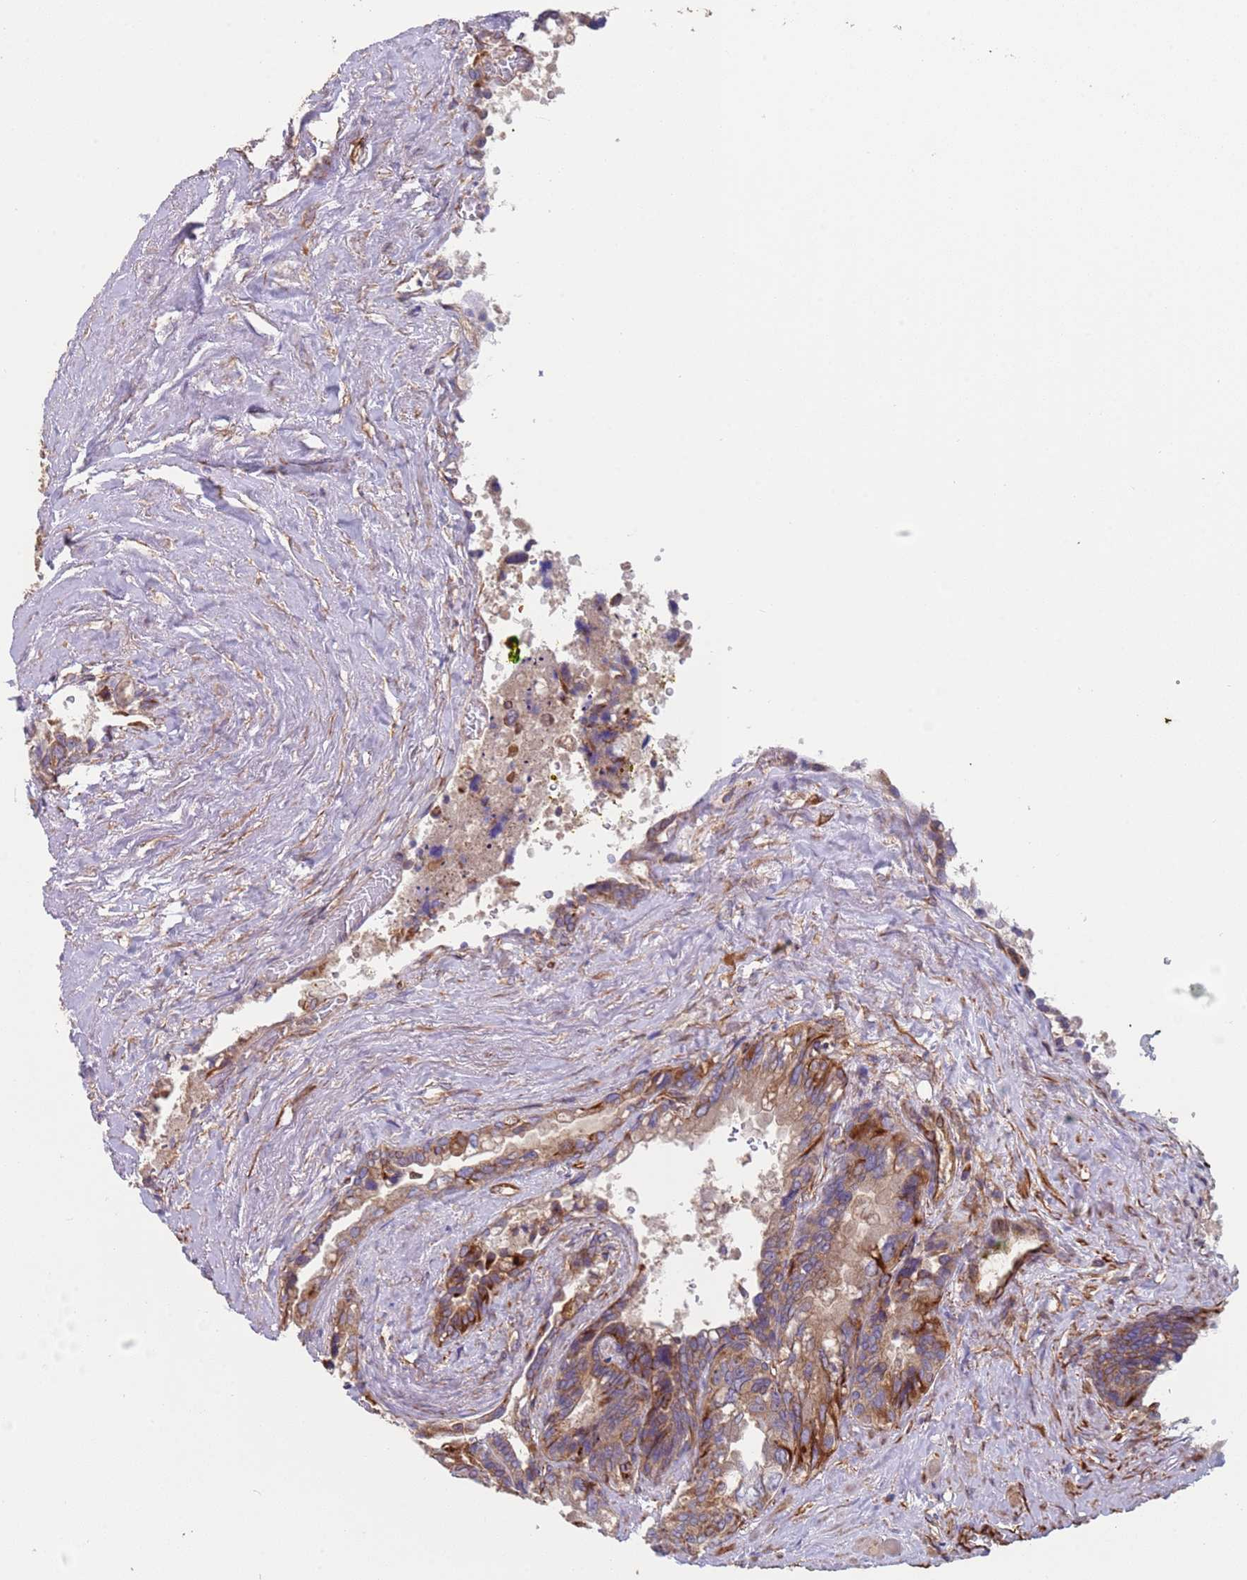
{"staining": {"intensity": "moderate", "quantity": ">75%", "location": "cytoplasmic/membranous"}, "tissue": "seminal vesicle", "cell_type": "Glandular cells", "image_type": "normal", "snomed": [{"axis": "morphology", "description": "Normal tissue, NOS"}, {"axis": "topography", "description": "Seminal veicle"}, {"axis": "topography", "description": "Peripheral nerve tissue"}], "caption": "Glandular cells show medium levels of moderate cytoplasmic/membranous positivity in approximately >75% of cells in unremarkable human seminal vesicle. (DAB (3,3'-diaminobenzidine) = brown stain, brightfield microscopy at high magnification).", "gene": "NUDT12", "patient": {"sex": "male", "age": 60}}